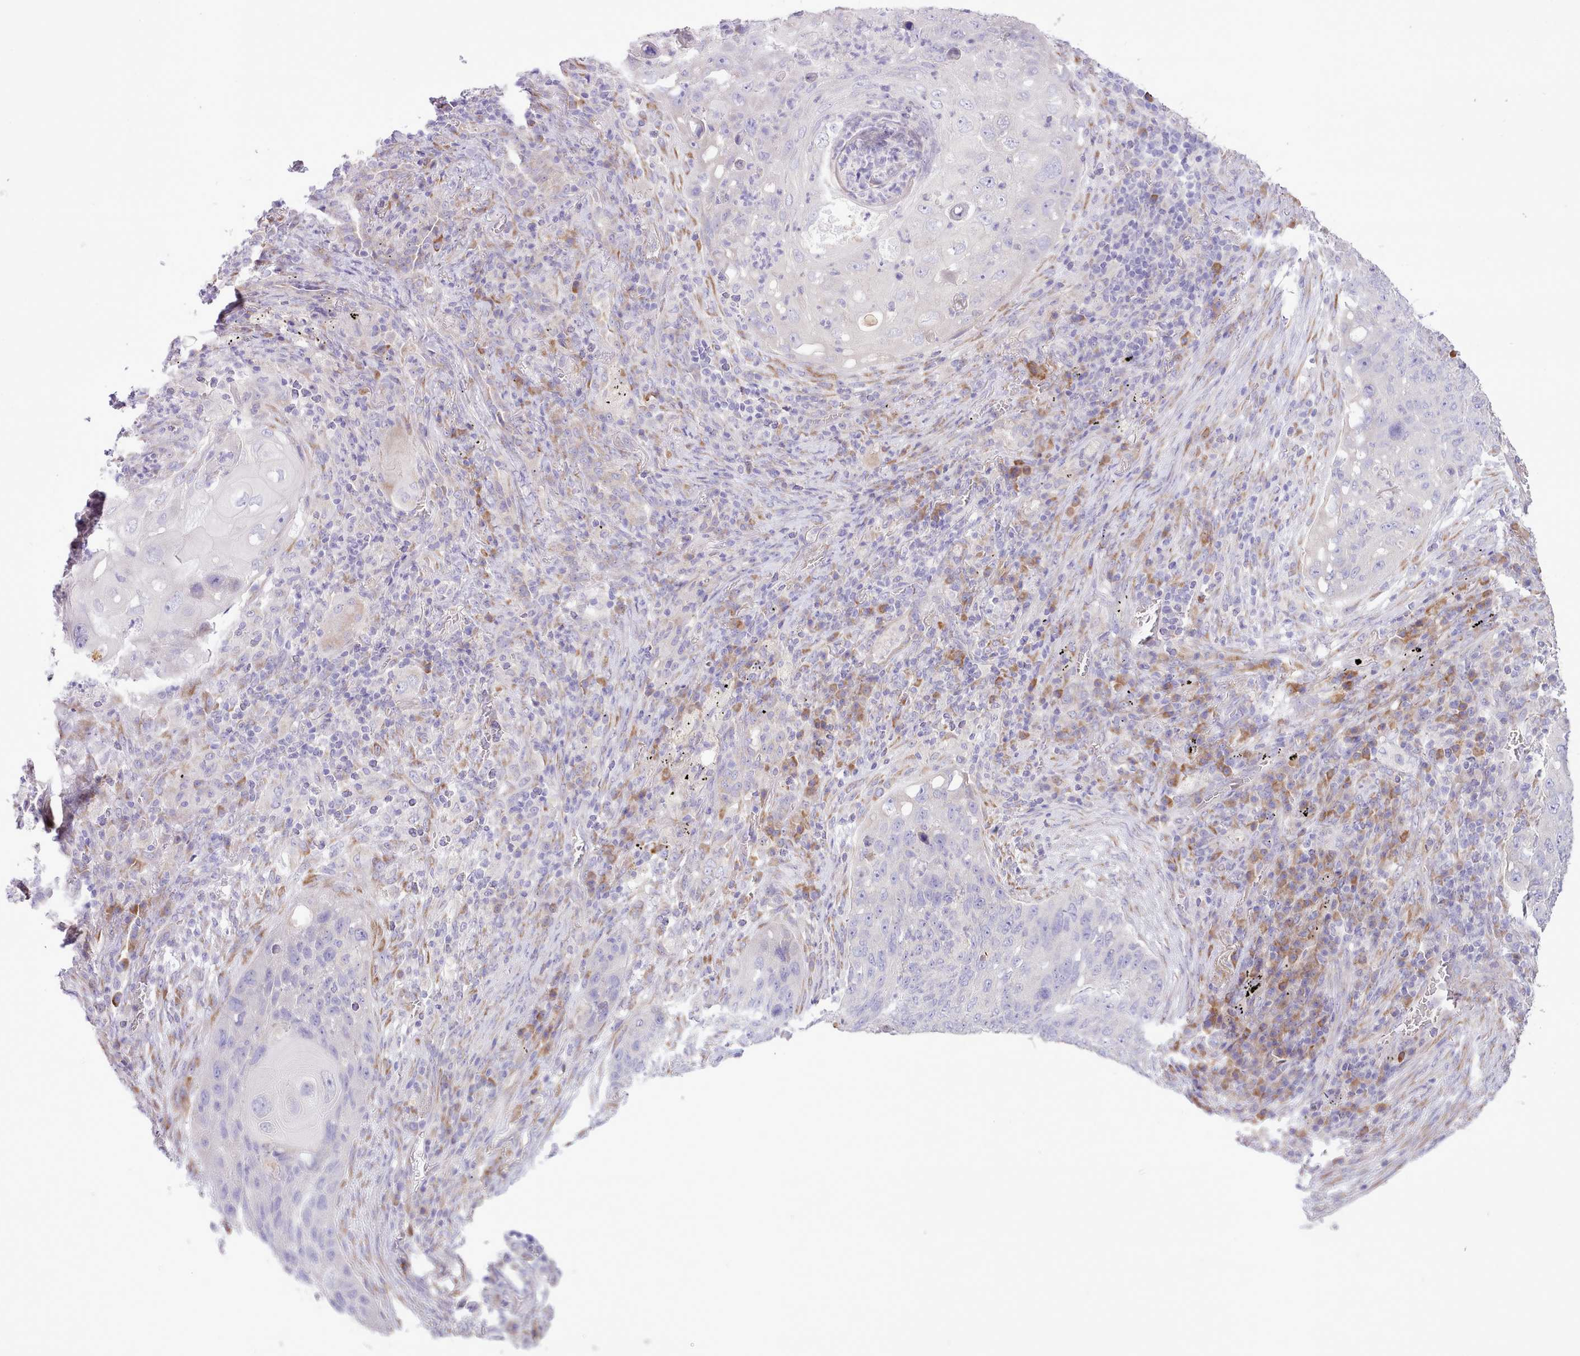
{"staining": {"intensity": "negative", "quantity": "none", "location": "none"}, "tissue": "lung cancer", "cell_type": "Tumor cells", "image_type": "cancer", "snomed": [{"axis": "morphology", "description": "Squamous cell carcinoma, NOS"}, {"axis": "topography", "description": "Lung"}], "caption": "Human lung squamous cell carcinoma stained for a protein using immunohistochemistry (IHC) displays no positivity in tumor cells.", "gene": "CCL1", "patient": {"sex": "female", "age": 63}}